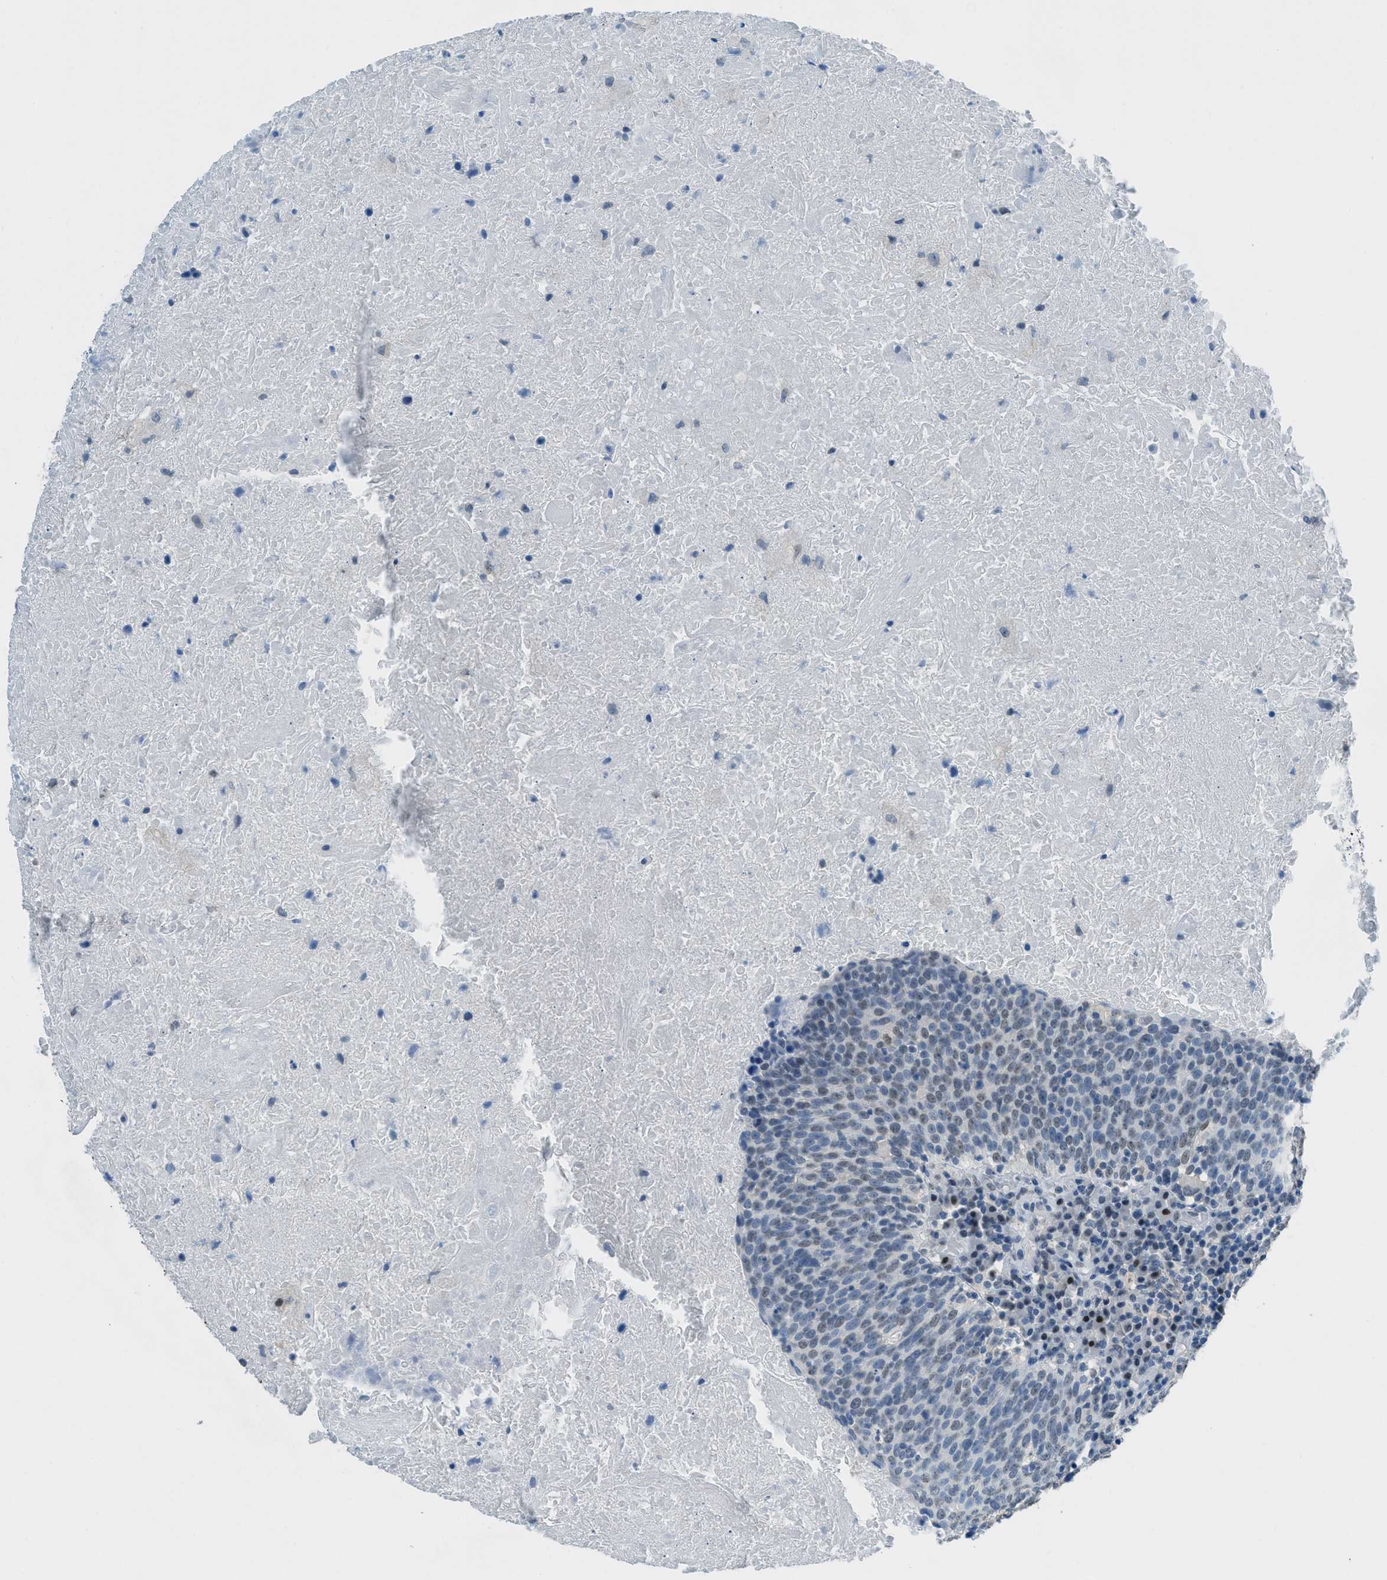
{"staining": {"intensity": "weak", "quantity": "25%-75%", "location": "nuclear"}, "tissue": "head and neck cancer", "cell_type": "Tumor cells", "image_type": "cancer", "snomed": [{"axis": "morphology", "description": "Squamous cell carcinoma, NOS"}, {"axis": "morphology", "description": "Squamous cell carcinoma, metastatic, NOS"}, {"axis": "topography", "description": "Lymph node"}, {"axis": "topography", "description": "Head-Neck"}], "caption": "The photomicrograph exhibits staining of head and neck metastatic squamous cell carcinoma, revealing weak nuclear protein staining (brown color) within tumor cells.", "gene": "TTC13", "patient": {"sex": "male", "age": 62}}